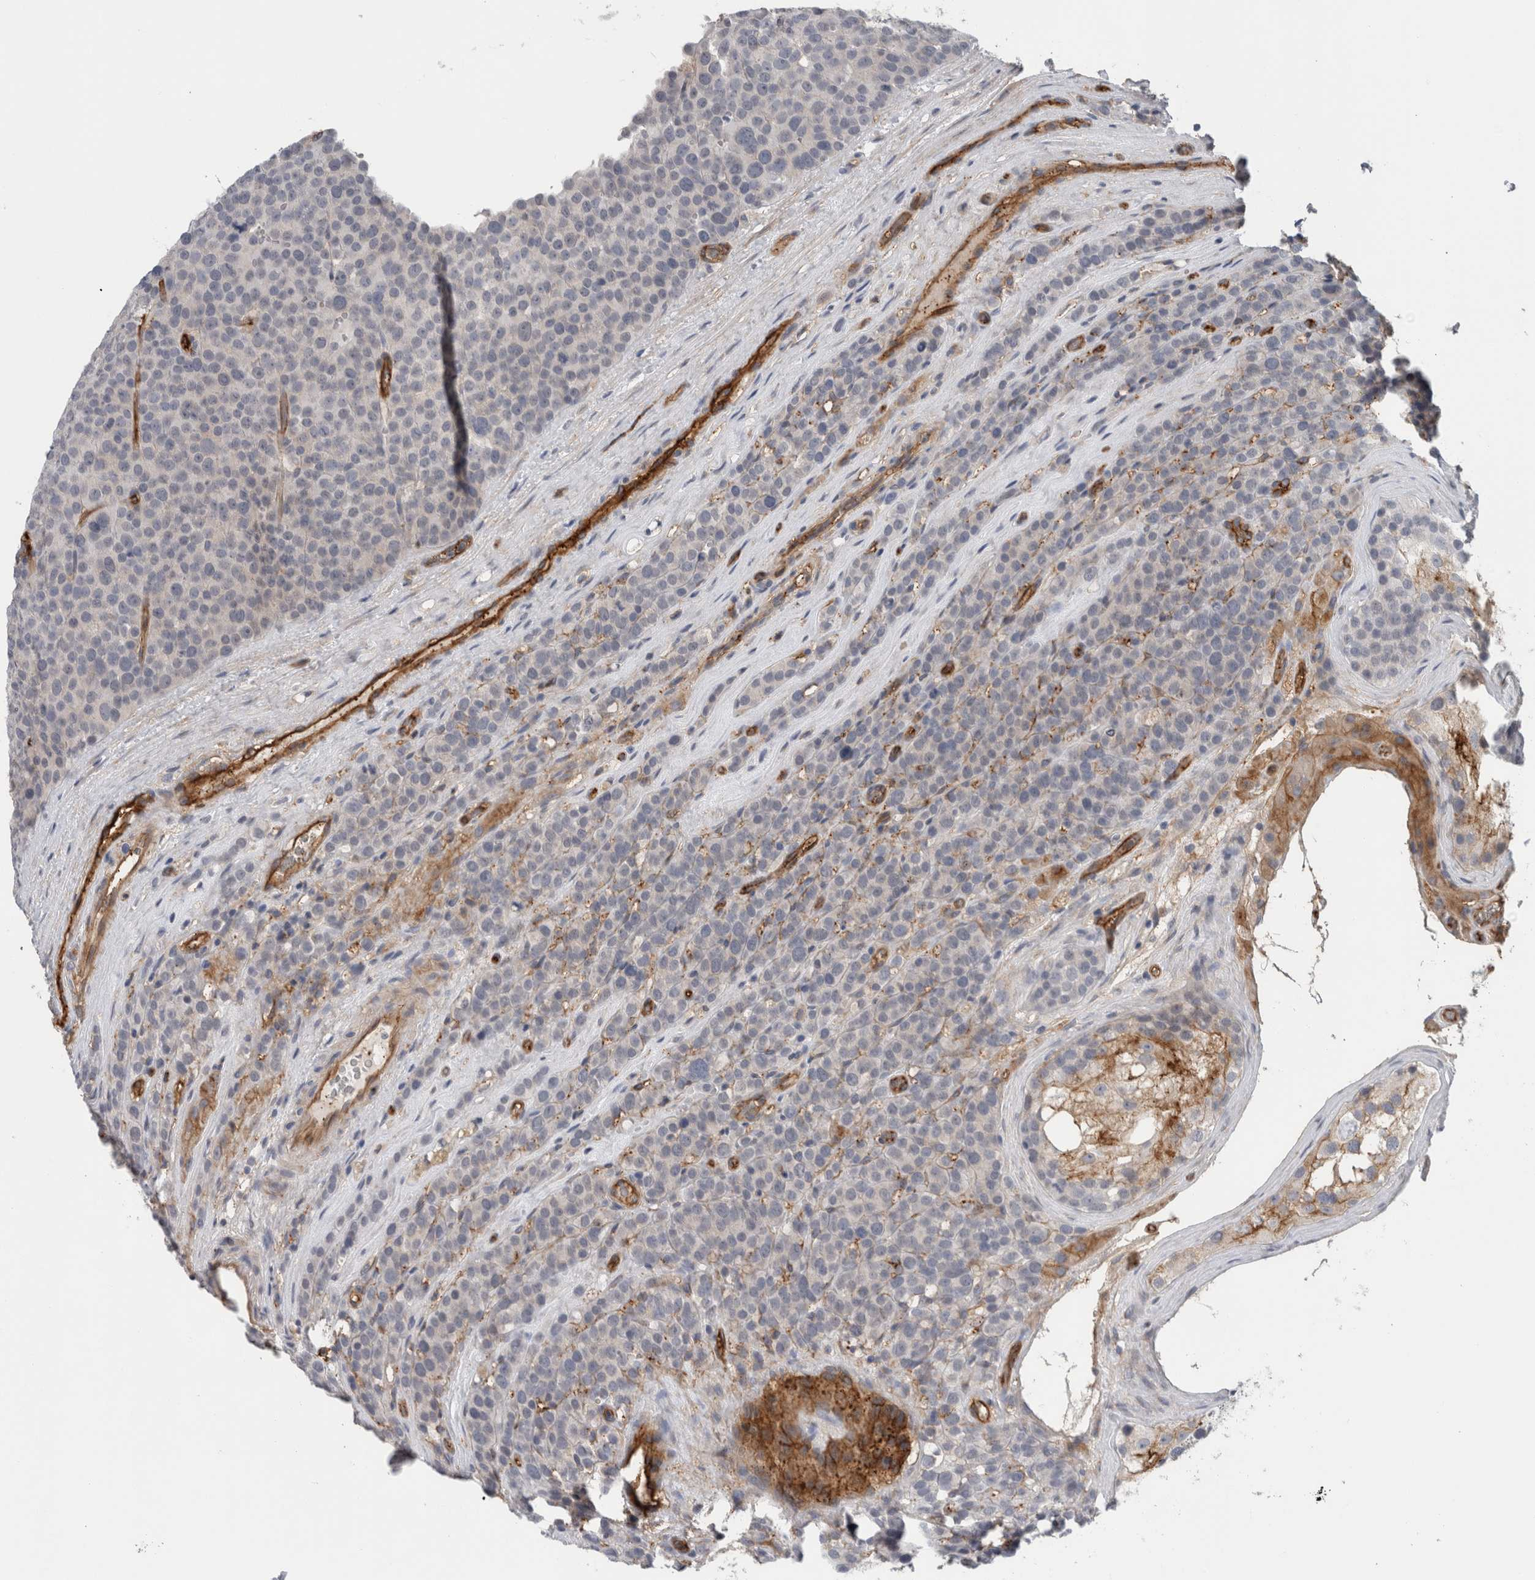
{"staining": {"intensity": "negative", "quantity": "none", "location": "none"}, "tissue": "testis cancer", "cell_type": "Tumor cells", "image_type": "cancer", "snomed": [{"axis": "morphology", "description": "Seminoma, NOS"}, {"axis": "topography", "description": "Testis"}], "caption": "An immunohistochemistry micrograph of testis cancer is shown. There is no staining in tumor cells of testis cancer.", "gene": "CD59", "patient": {"sex": "male", "age": 71}}